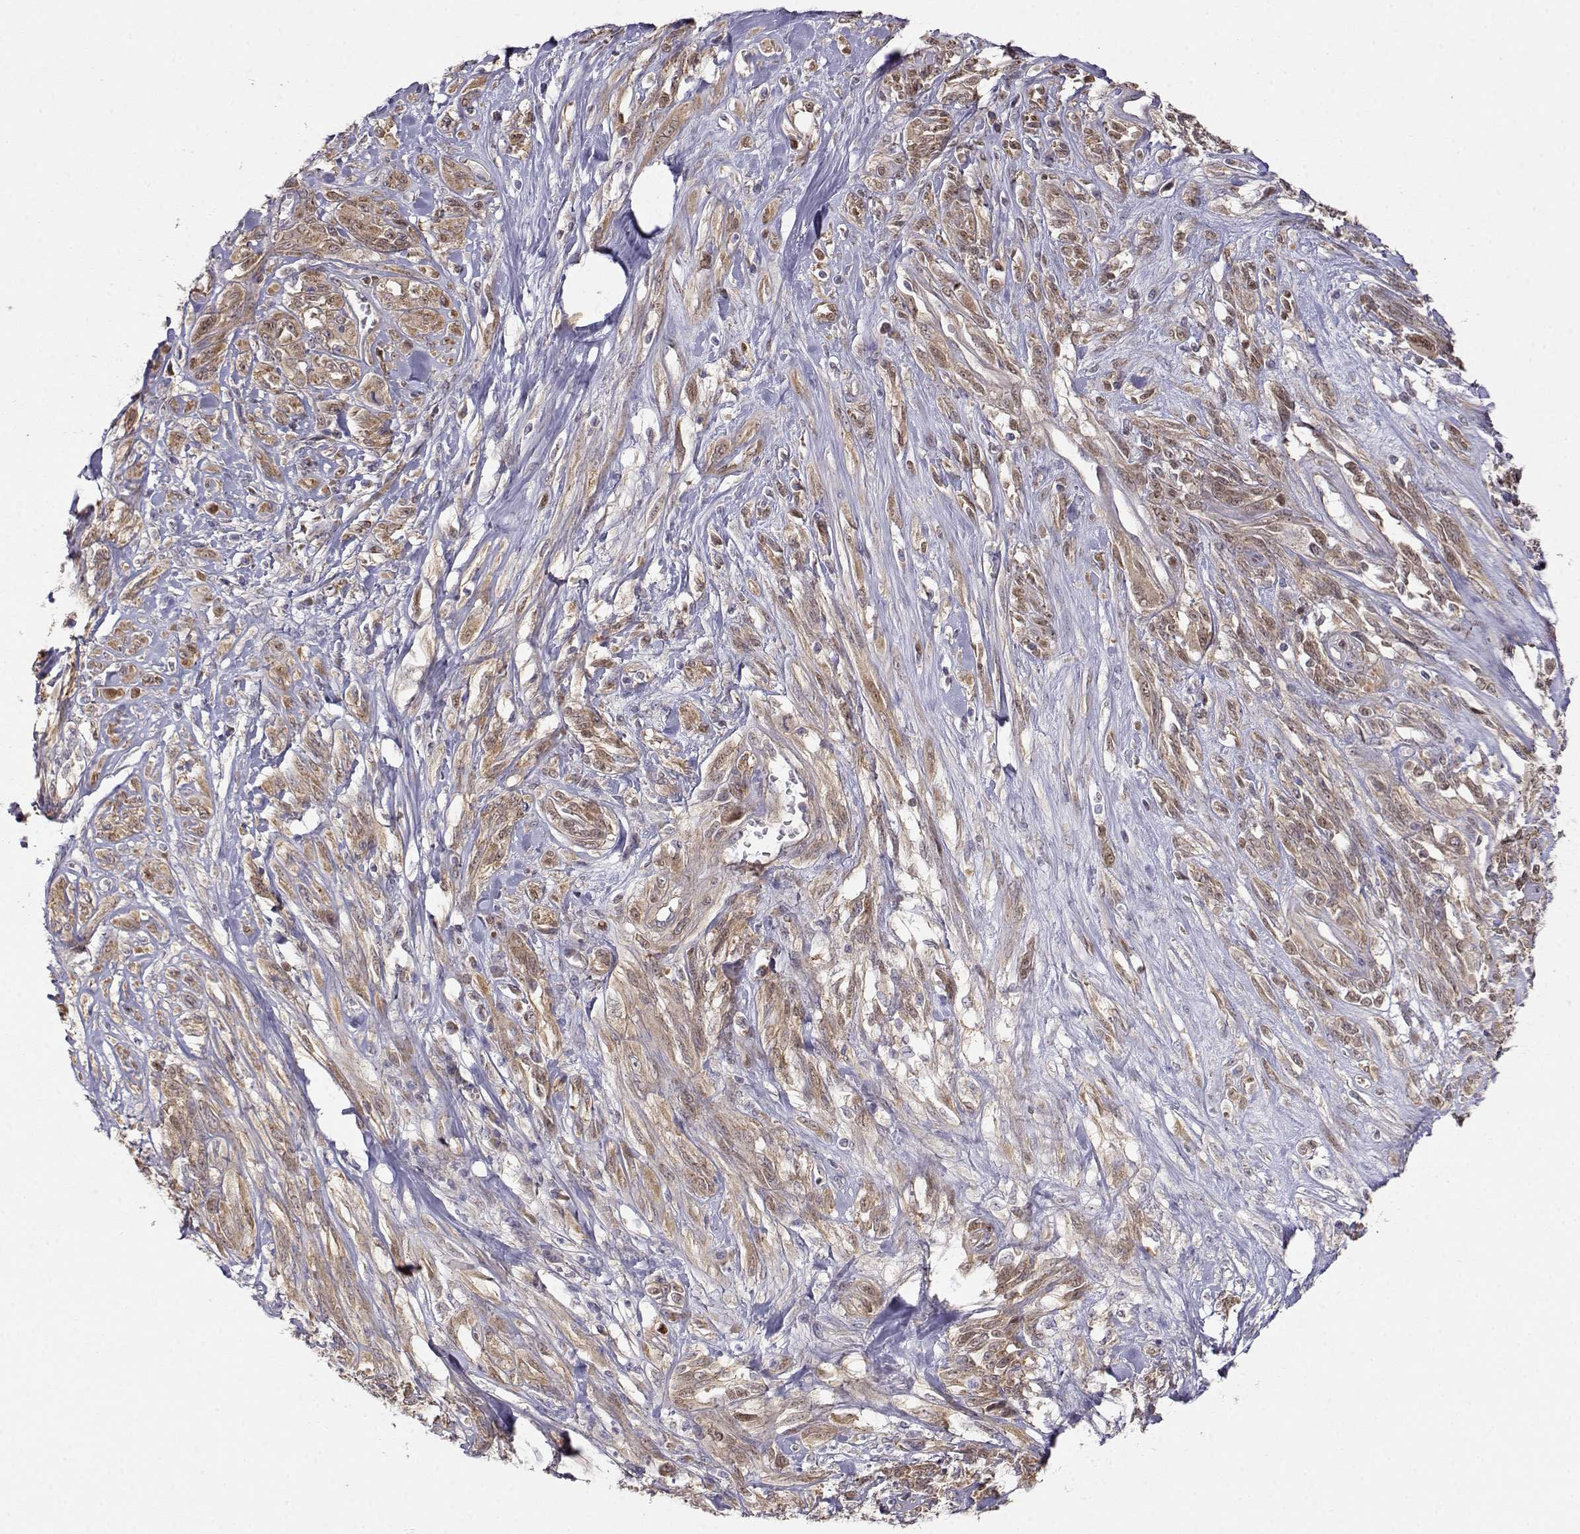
{"staining": {"intensity": "weak", "quantity": ">75%", "location": "cytoplasmic/membranous"}, "tissue": "melanoma", "cell_type": "Tumor cells", "image_type": "cancer", "snomed": [{"axis": "morphology", "description": "Malignant melanoma, NOS"}, {"axis": "topography", "description": "Skin"}], "caption": "This image demonstrates immunohistochemistry (IHC) staining of human malignant melanoma, with low weak cytoplasmic/membranous positivity in approximately >75% of tumor cells.", "gene": "PAIP1", "patient": {"sex": "female", "age": 91}}